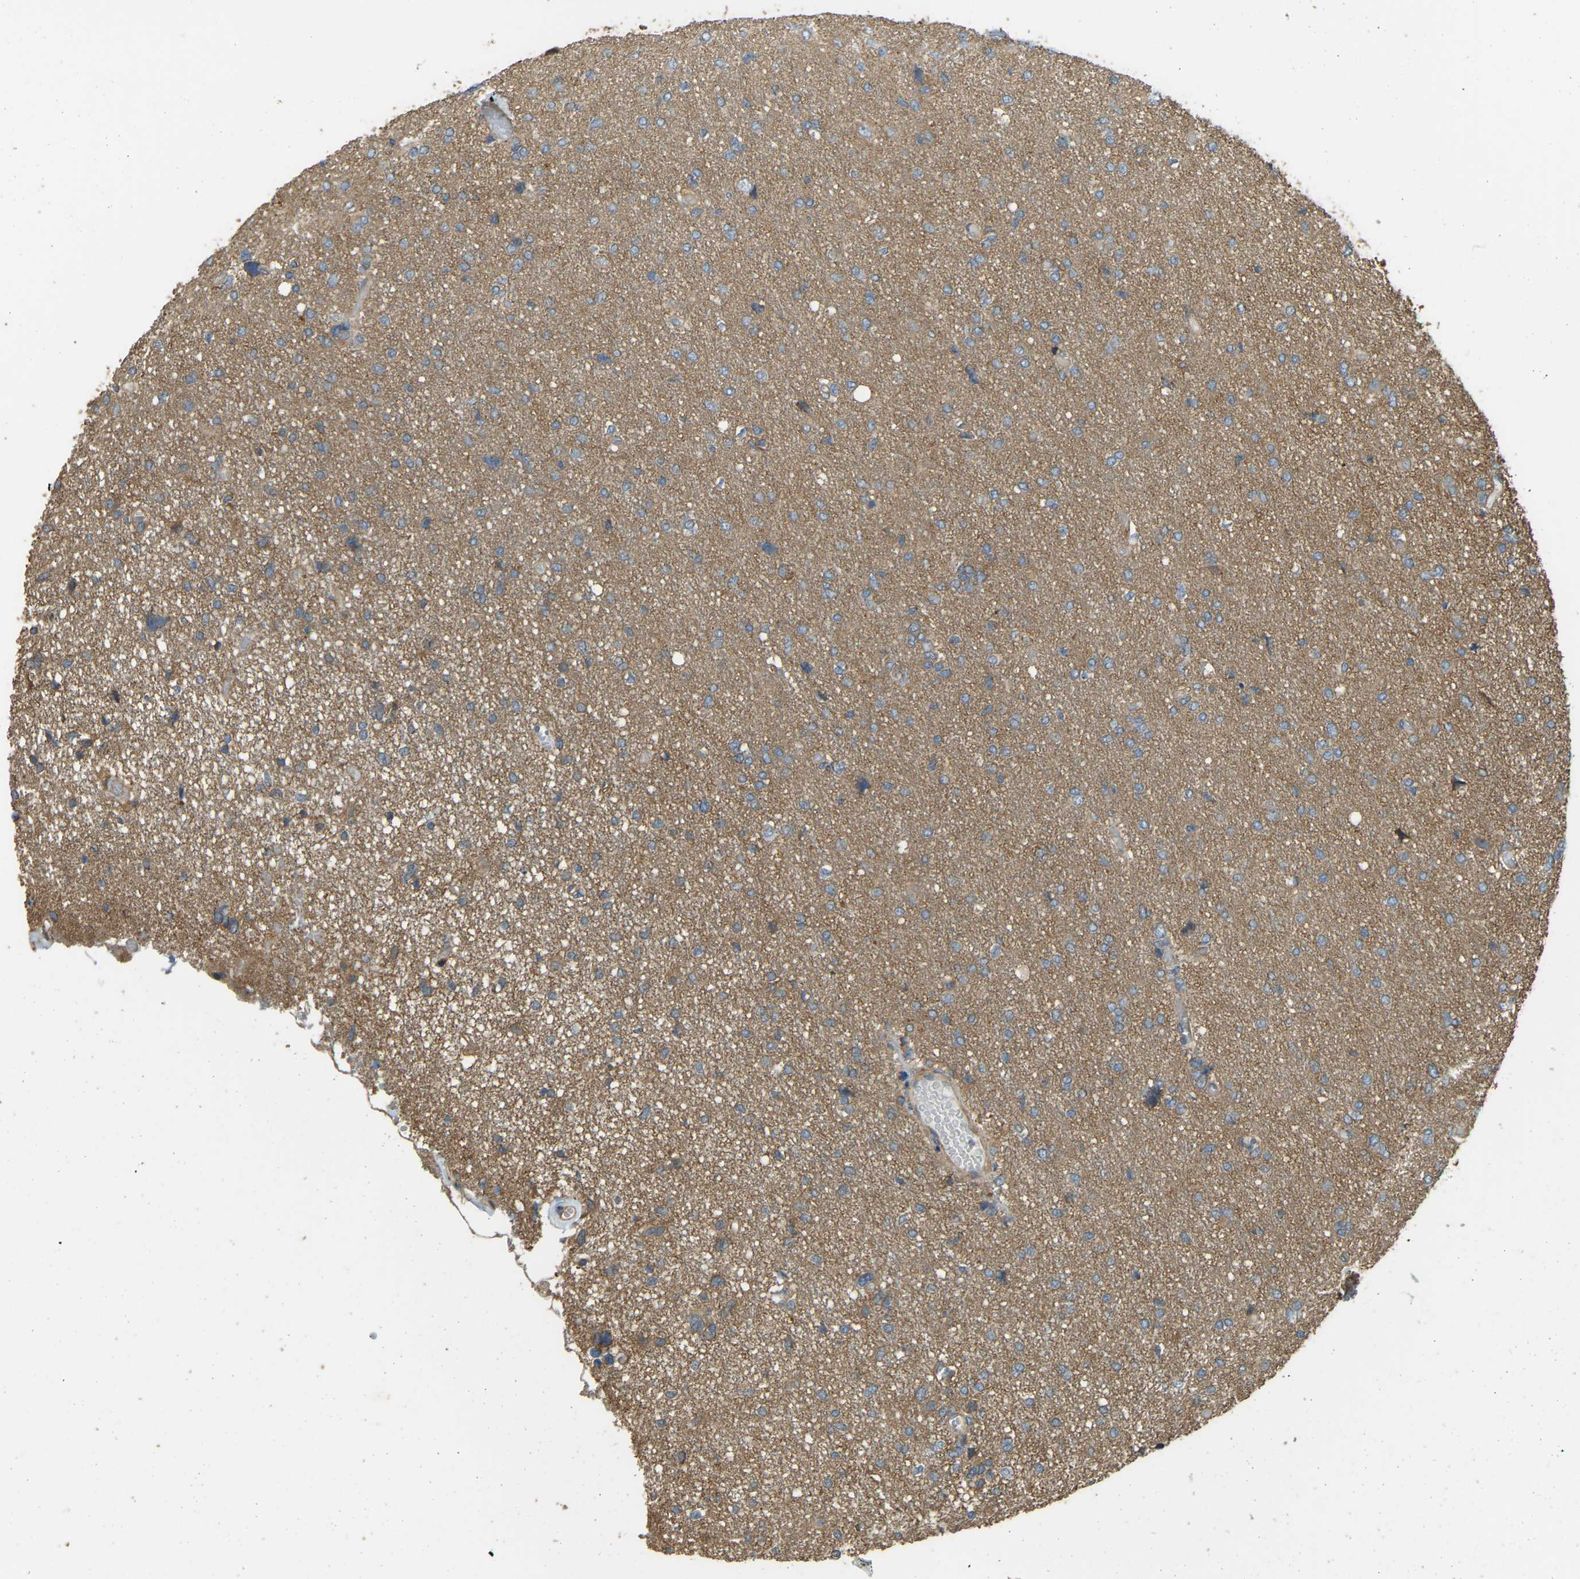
{"staining": {"intensity": "moderate", "quantity": ">75%", "location": "cytoplasmic/membranous"}, "tissue": "glioma", "cell_type": "Tumor cells", "image_type": "cancer", "snomed": [{"axis": "morphology", "description": "Glioma, malignant, High grade"}, {"axis": "topography", "description": "Brain"}], "caption": "This is an image of immunohistochemistry staining of malignant high-grade glioma, which shows moderate positivity in the cytoplasmic/membranous of tumor cells.", "gene": "GNG2", "patient": {"sex": "female", "age": 59}}